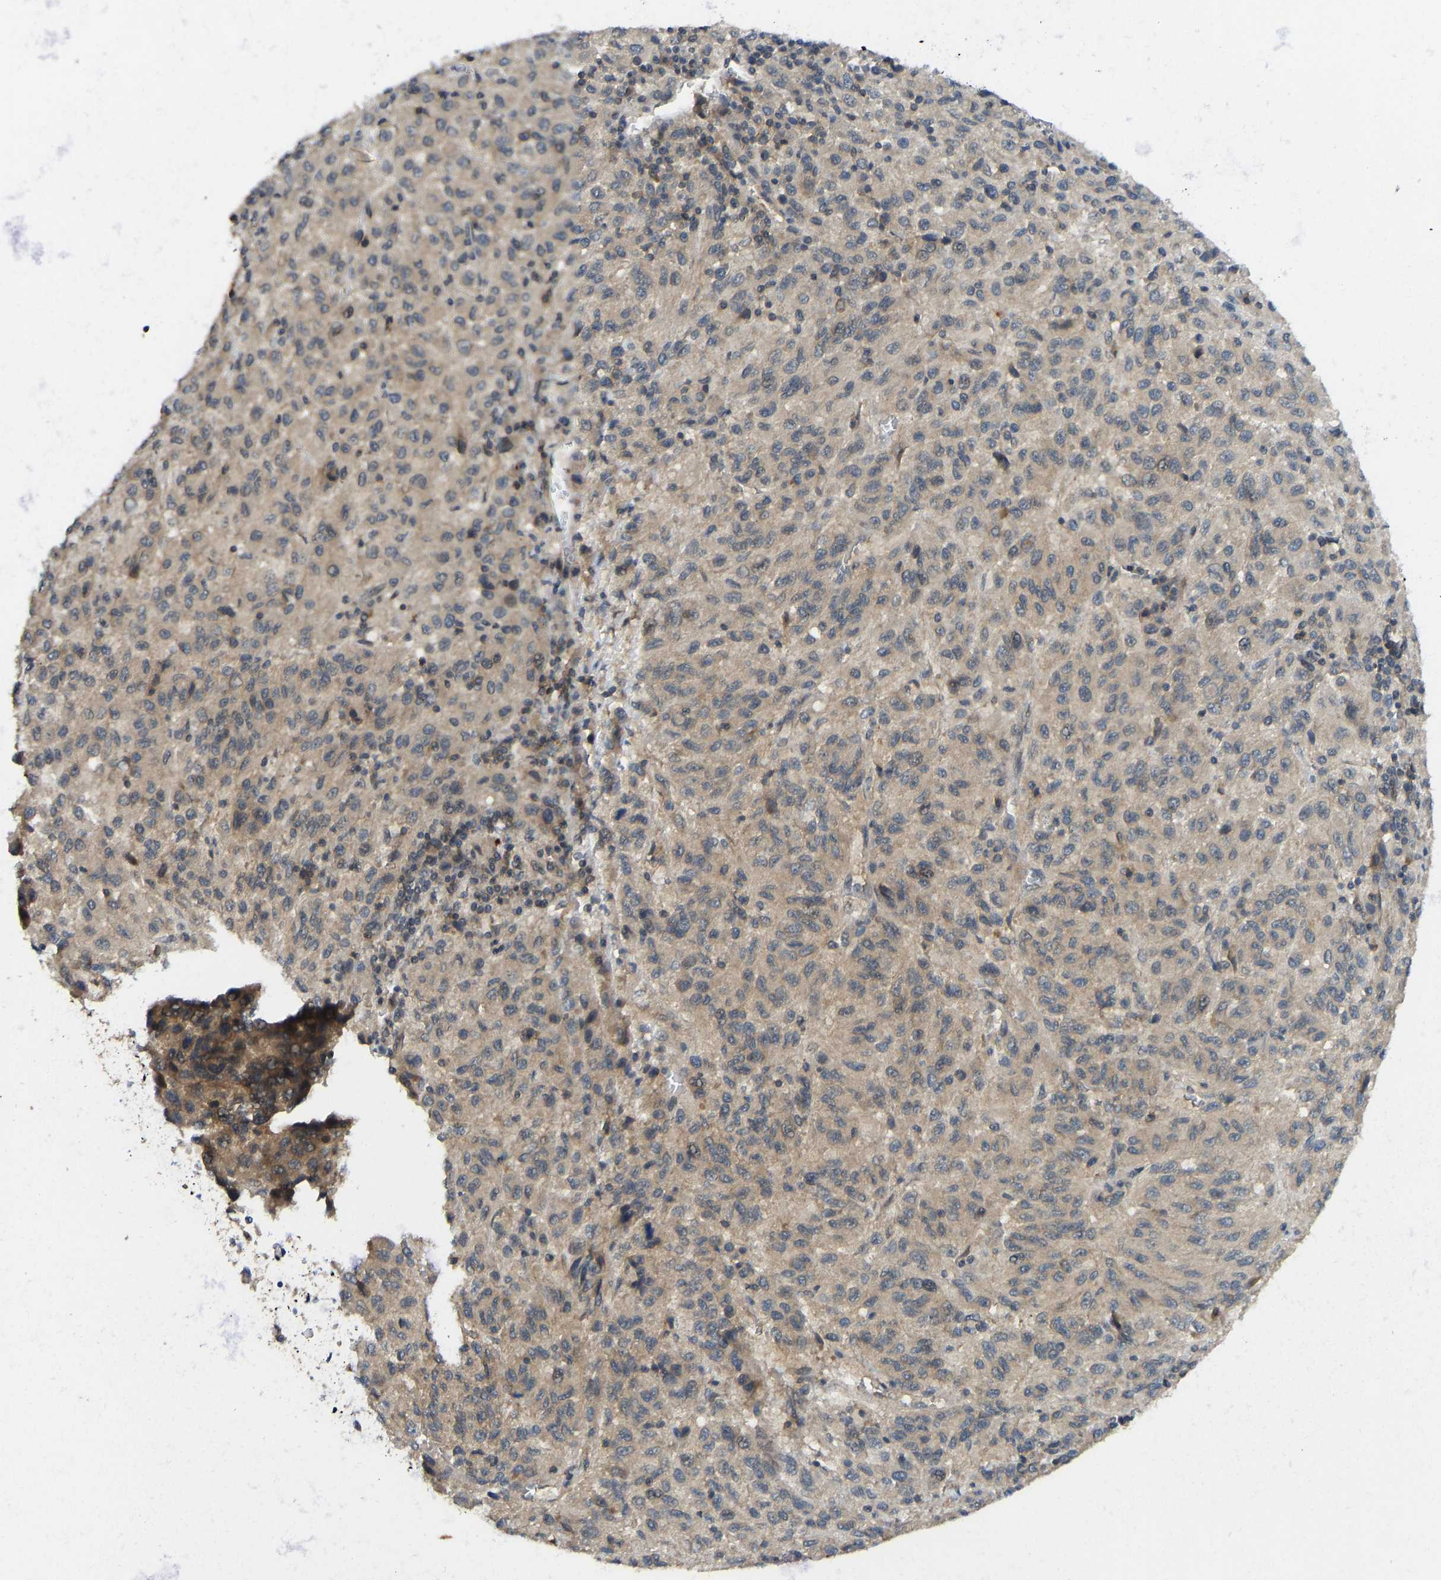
{"staining": {"intensity": "weak", "quantity": ">75%", "location": "cytoplasmic/membranous"}, "tissue": "melanoma", "cell_type": "Tumor cells", "image_type": "cancer", "snomed": [{"axis": "morphology", "description": "Malignant melanoma, Metastatic site"}, {"axis": "topography", "description": "Lung"}], "caption": "DAB immunohistochemical staining of human malignant melanoma (metastatic site) reveals weak cytoplasmic/membranous protein staining in about >75% of tumor cells.", "gene": "NDRG3", "patient": {"sex": "male", "age": 64}}